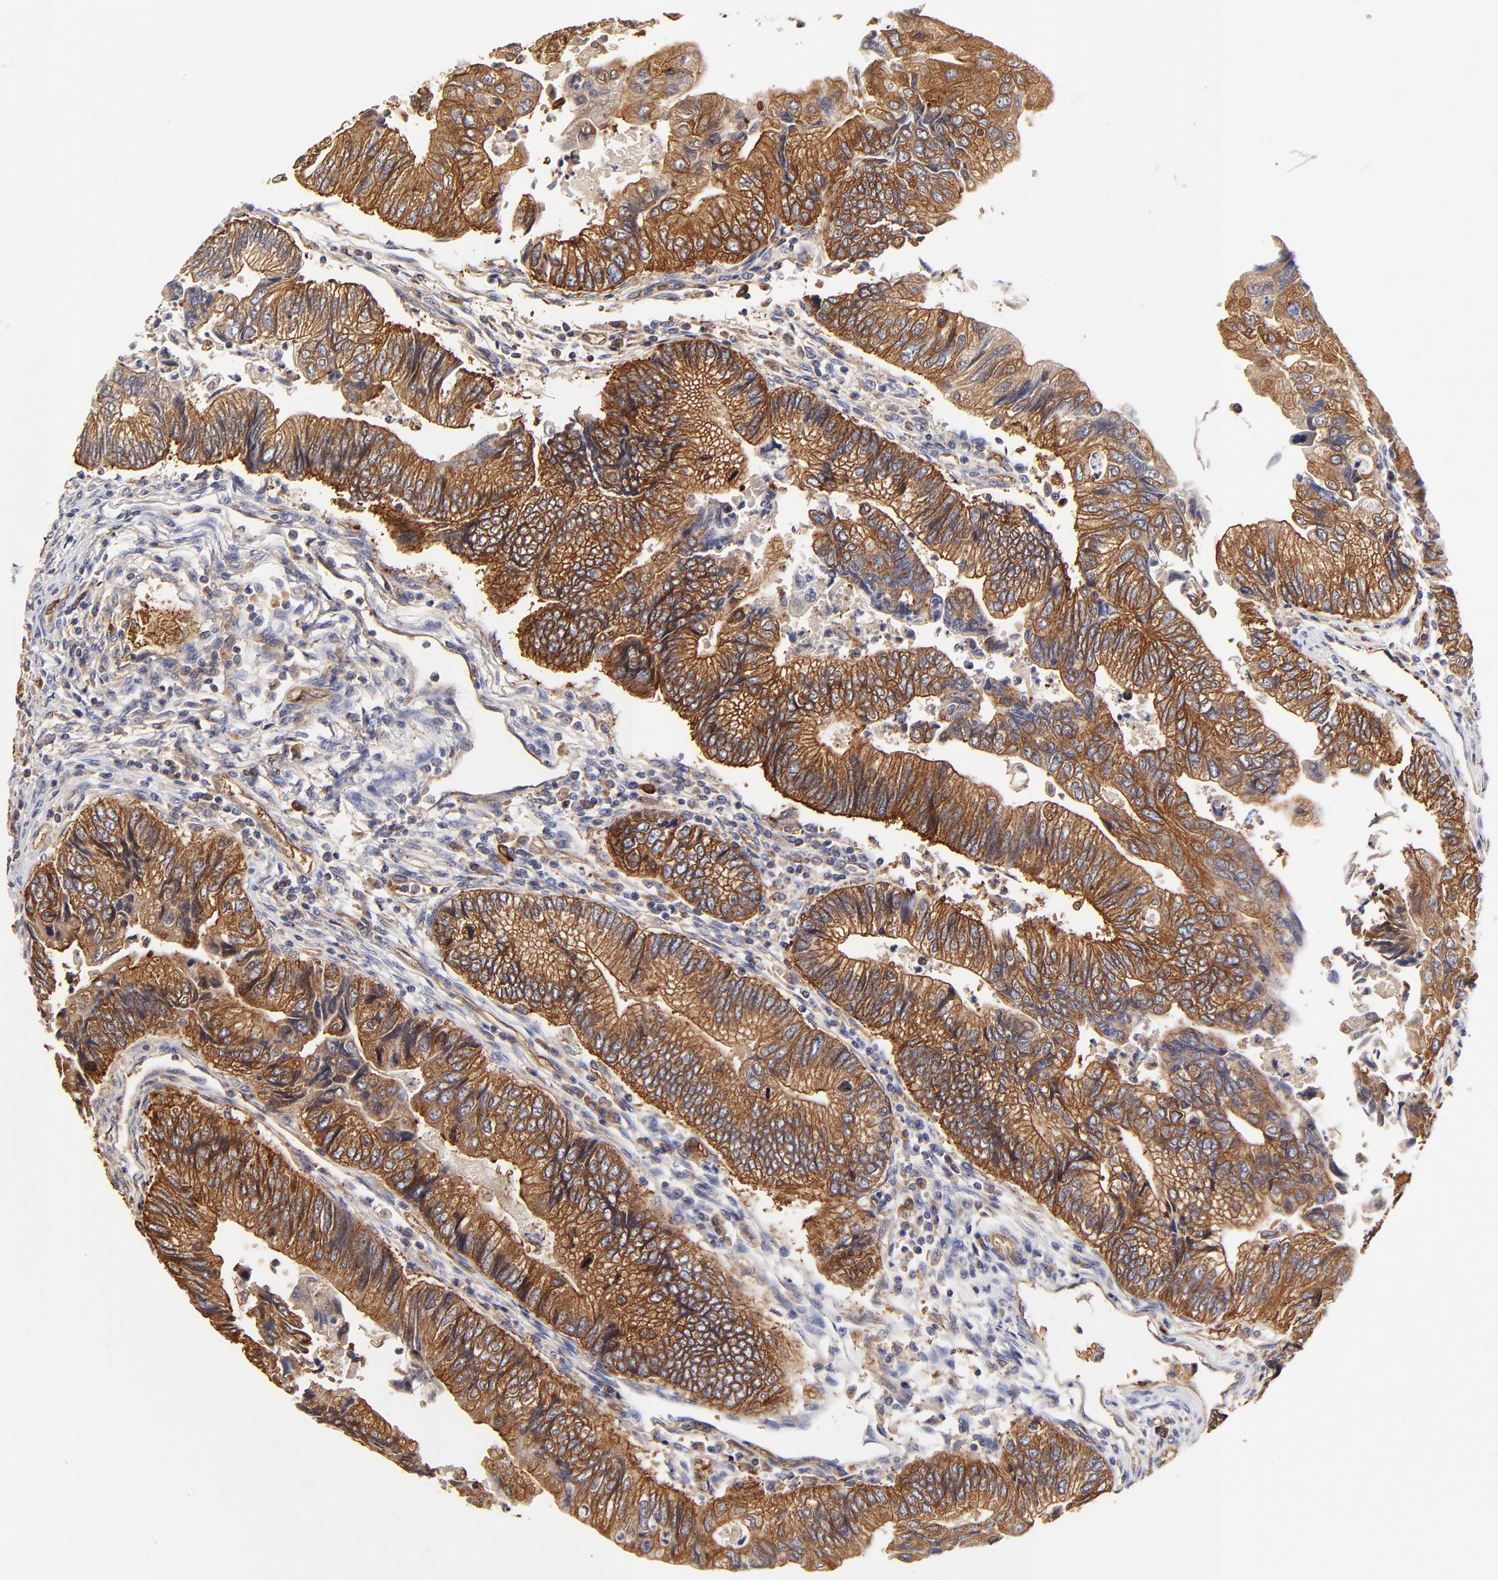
{"staining": {"intensity": "strong", "quantity": ">75%", "location": "cytoplasmic/membranous"}, "tissue": "colorectal cancer", "cell_type": "Tumor cells", "image_type": "cancer", "snomed": [{"axis": "morphology", "description": "Adenocarcinoma, NOS"}, {"axis": "topography", "description": "Colon"}], "caption": "About >75% of tumor cells in colorectal adenocarcinoma display strong cytoplasmic/membranous protein staining as visualized by brown immunohistochemical staining.", "gene": "CD2AP", "patient": {"sex": "female", "age": 11}}